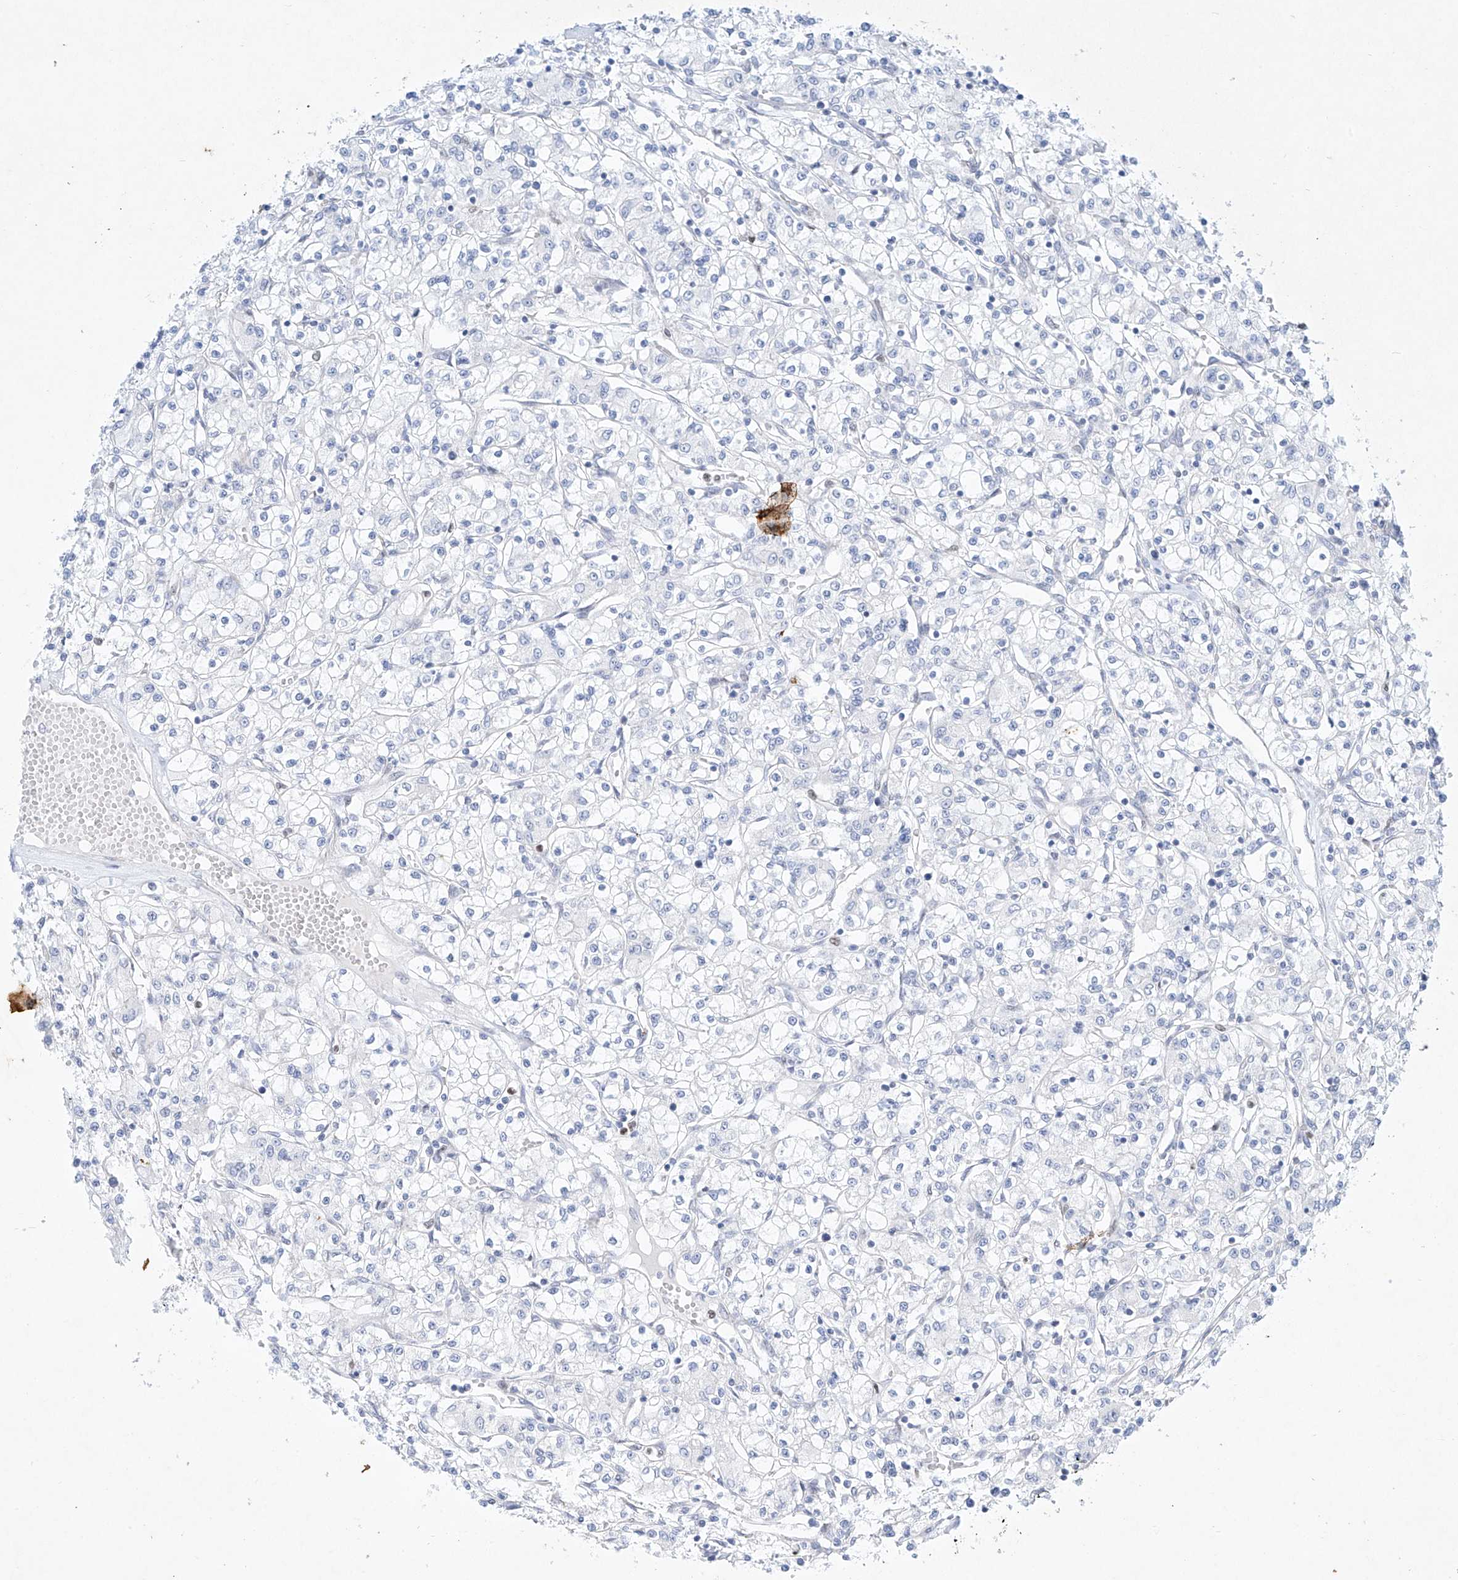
{"staining": {"intensity": "negative", "quantity": "none", "location": "none"}, "tissue": "renal cancer", "cell_type": "Tumor cells", "image_type": "cancer", "snomed": [{"axis": "morphology", "description": "Adenocarcinoma, NOS"}, {"axis": "topography", "description": "Kidney"}], "caption": "There is no significant staining in tumor cells of renal adenocarcinoma.", "gene": "REEP2", "patient": {"sex": "female", "age": 59}}